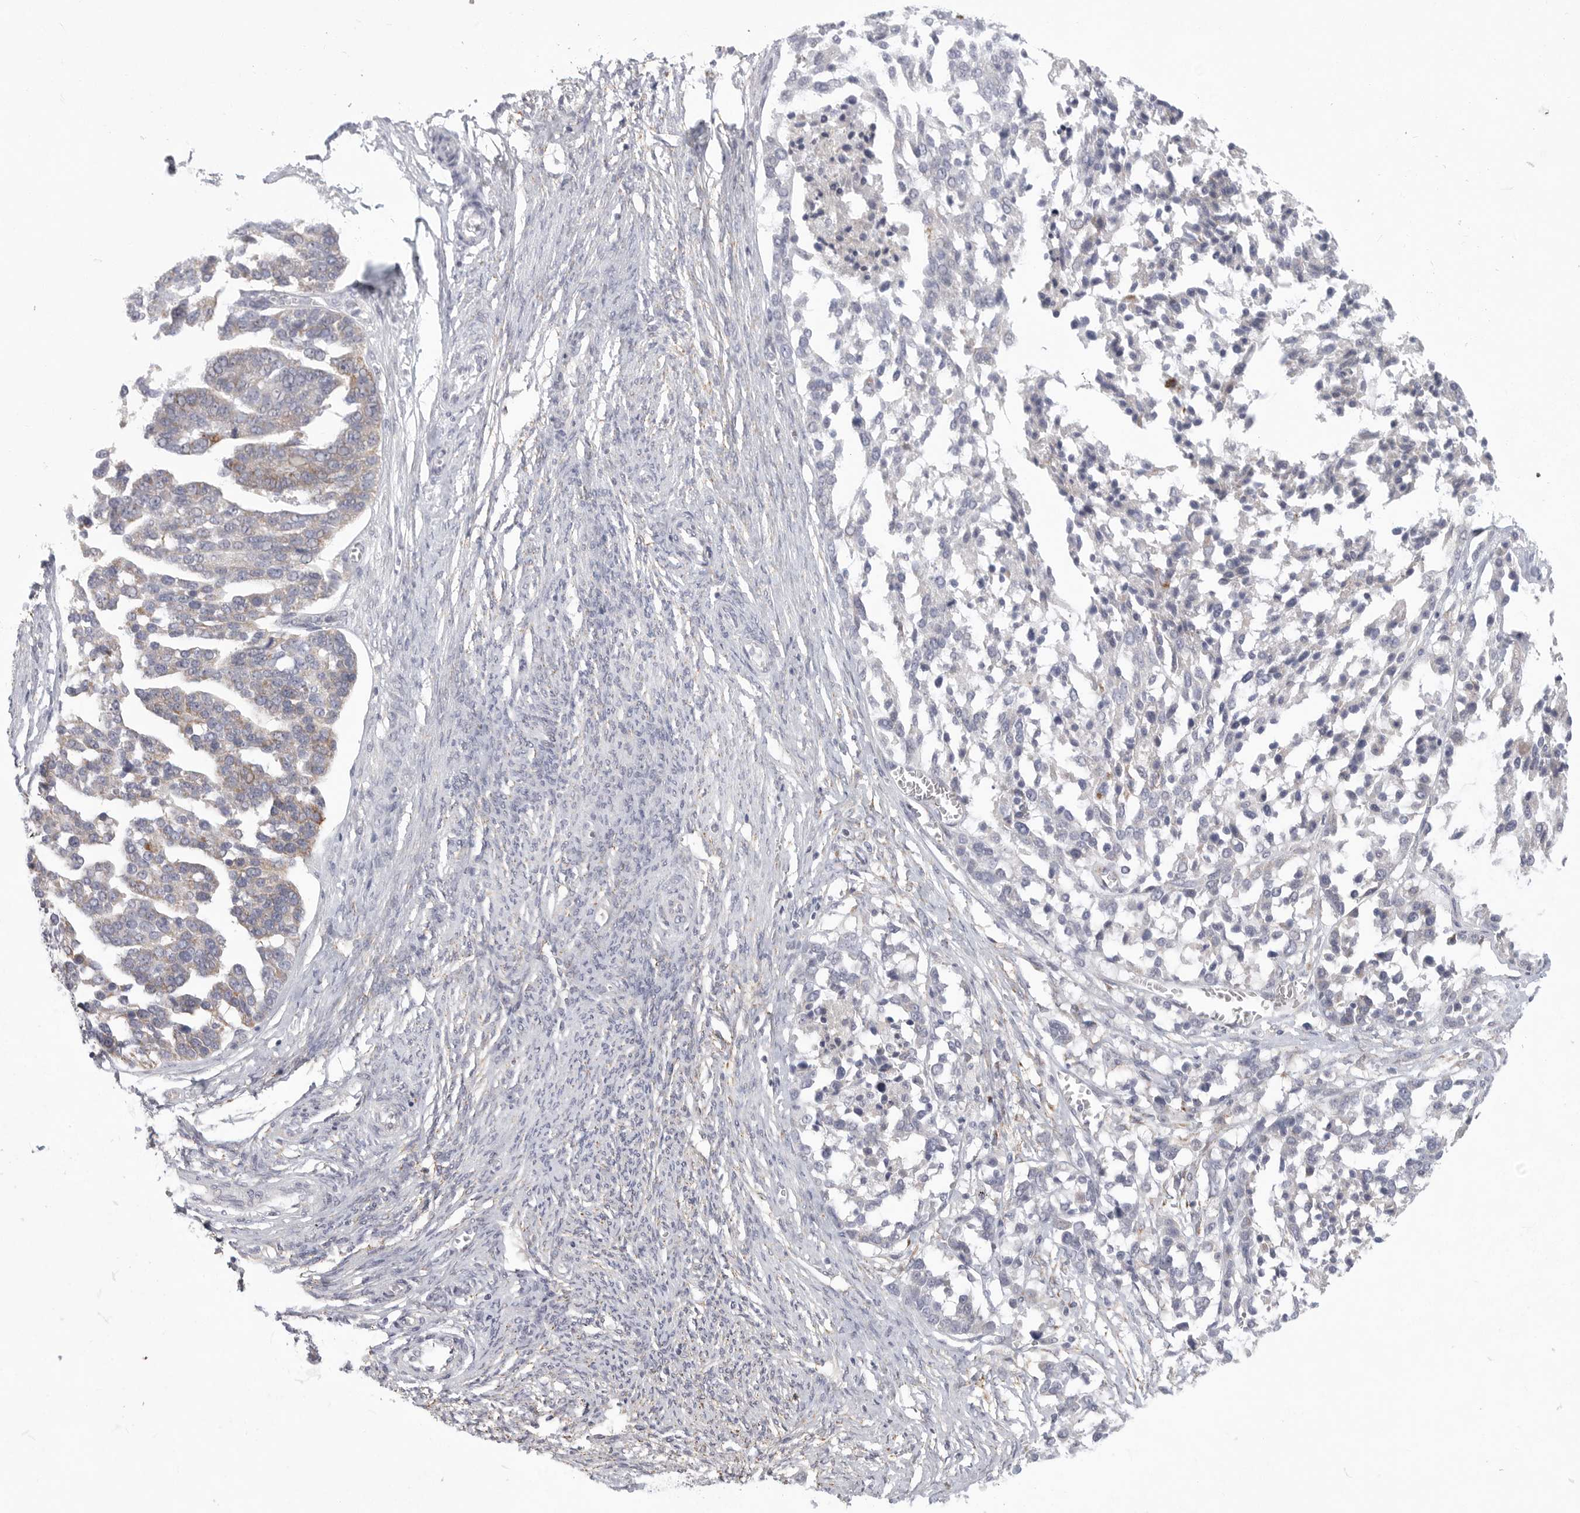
{"staining": {"intensity": "moderate", "quantity": "<25%", "location": "cytoplasmic/membranous"}, "tissue": "ovarian cancer", "cell_type": "Tumor cells", "image_type": "cancer", "snomed": [{"axis": "morphology", "description": "Cystadenocarcinoma, serous, NOS"}, {"axis": "topography", "description": "Ovary"}], "caption": "The histopathology image exhibits a brown stain indicating the presence of a protein in the cytoplasmic/membranous of tumor cells in ovarian cancer (serous cystadenocarcinoma).", "gene": "ELP3", "patient": {"sex": "female", "age": 44}}